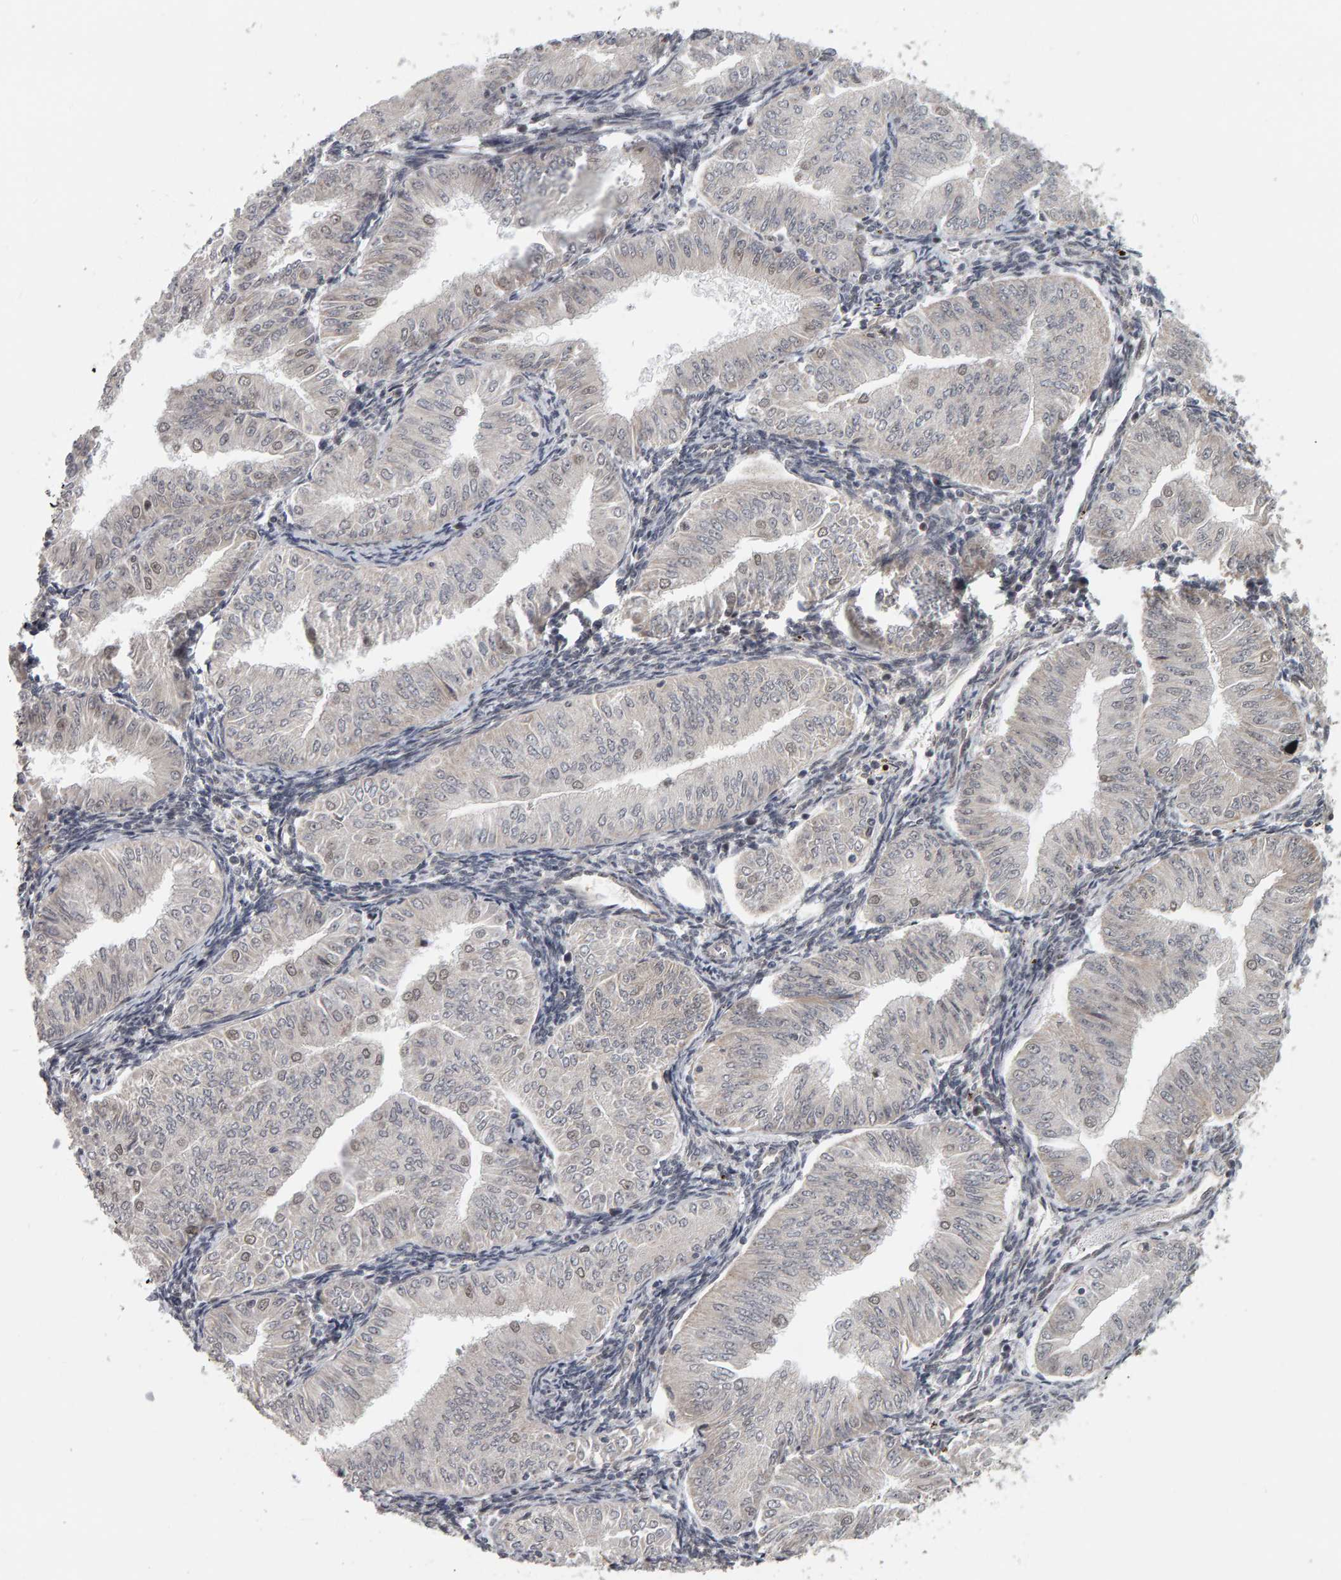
{"staining": {"intensity": "weak", "quantity": "25%-75%", "location": "nuclear"}, "tissue": "endometrial cancer", "cell_type": "Tumor cells", "image_type": "cancer", "snomed": [{"axis": "morphology", "description": "Normal tissue, NOS"}, {"axis": "morphology", "description": "Adenocarcinoma, NOS"}, {"axis": "topography", "description": "Endometrium"}], "caption": "Protein expression analysis of human endometrial cancer reveals weak nuclear expression in approximately 25%-75% of tumor cells.", "gene": "DAP3", "patient": {"sex": "female", "age": 53}}